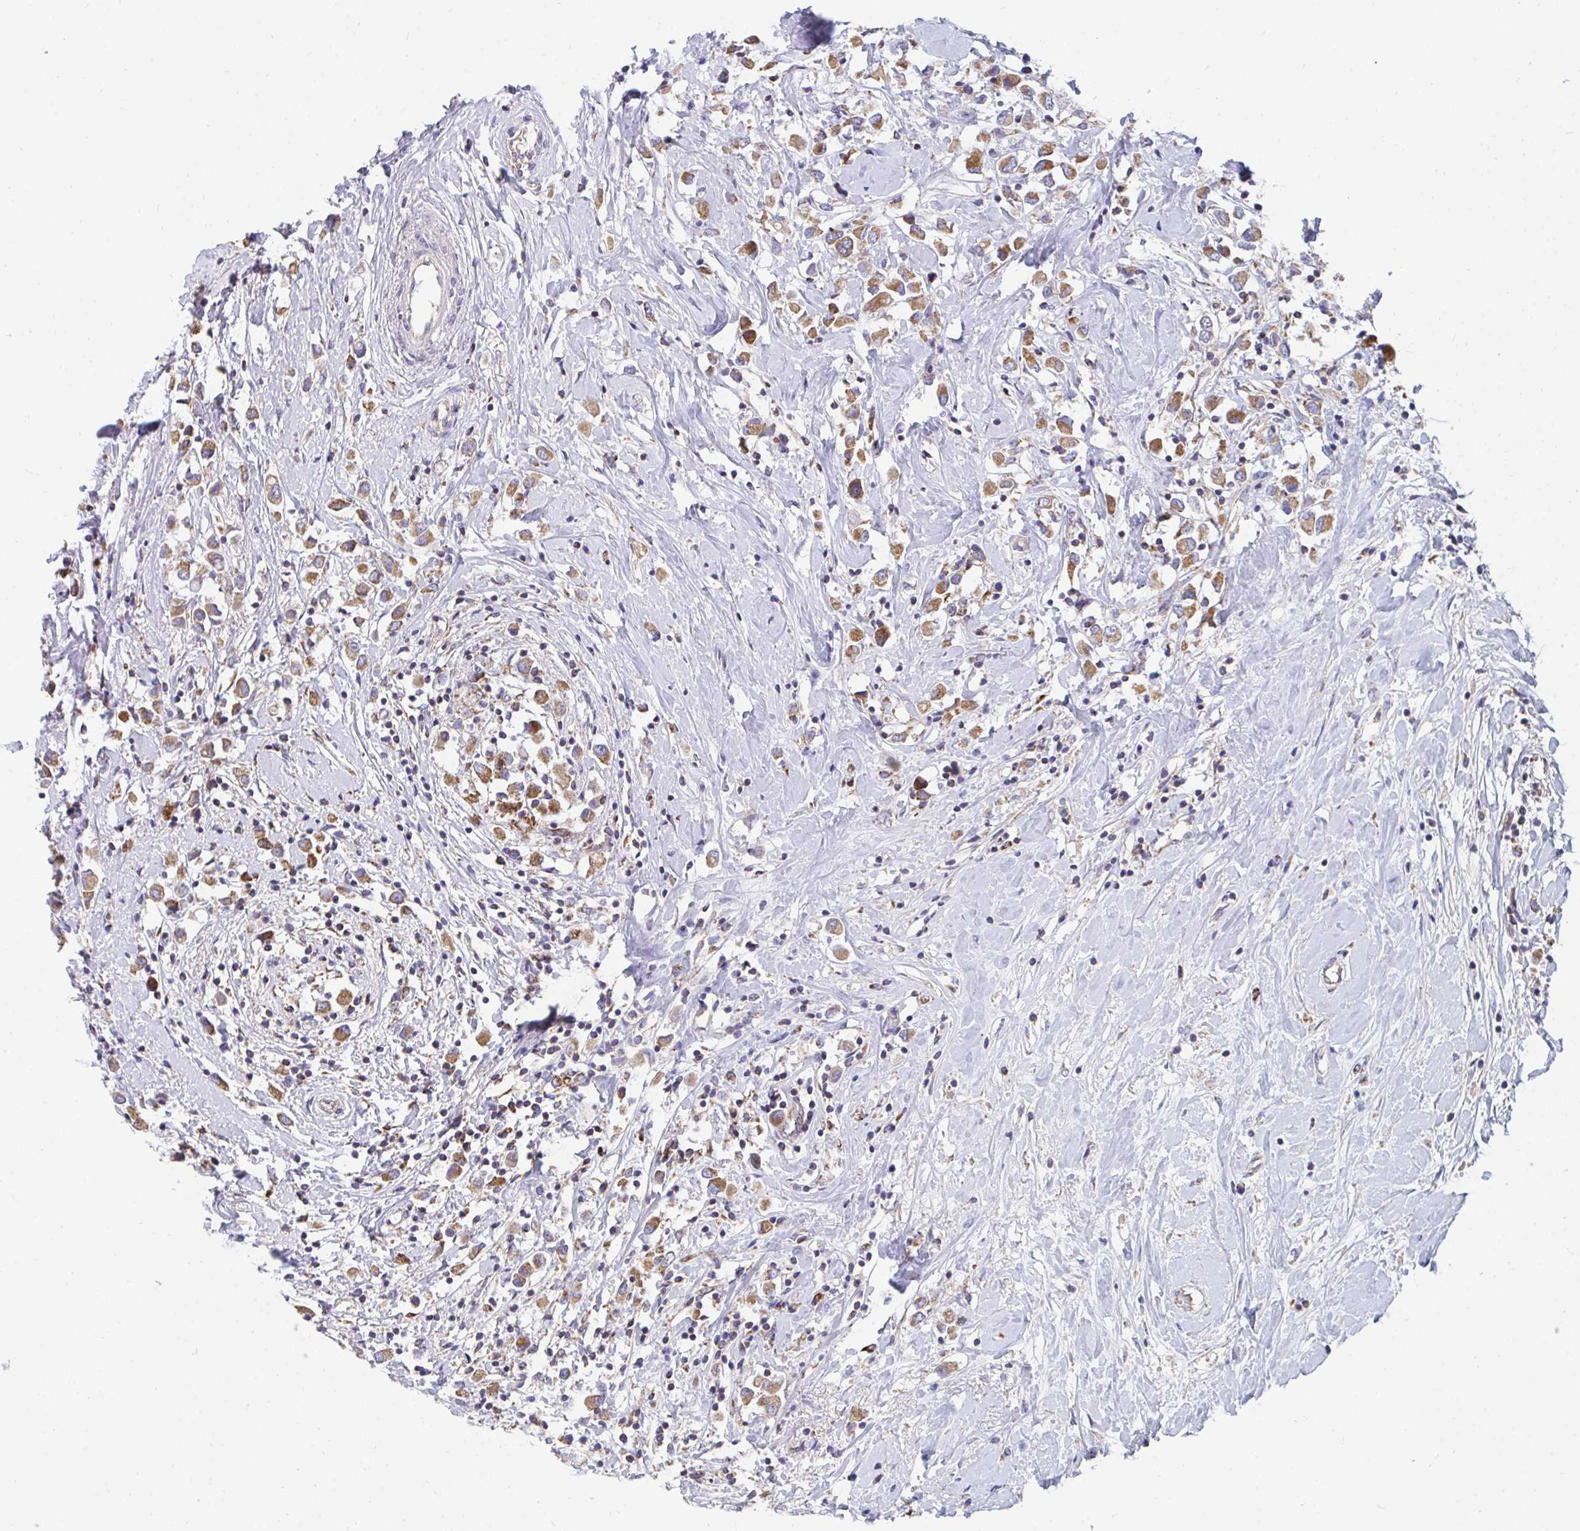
{"staining": {"intensity": "moderate", "quantity": ">75%", "location": "cytoplasmic/membranous"}, "tissue": "breast cancer", "cell_type": "Tumor cells", "image_type": "cancer", "snomed": [{"axis": "morphology", "description": "Duct carcinoma"}, {"axis": "topography", "description": "Breast"}], "caption": "IHC (DAB) staining of human intraductal carcinoma (breast) reveals moderate cytoplasmic/membranous protein positivity in about >75% of tumor cells.", "gene": "PC", "patient": {"sex": "female", "age": 61}}